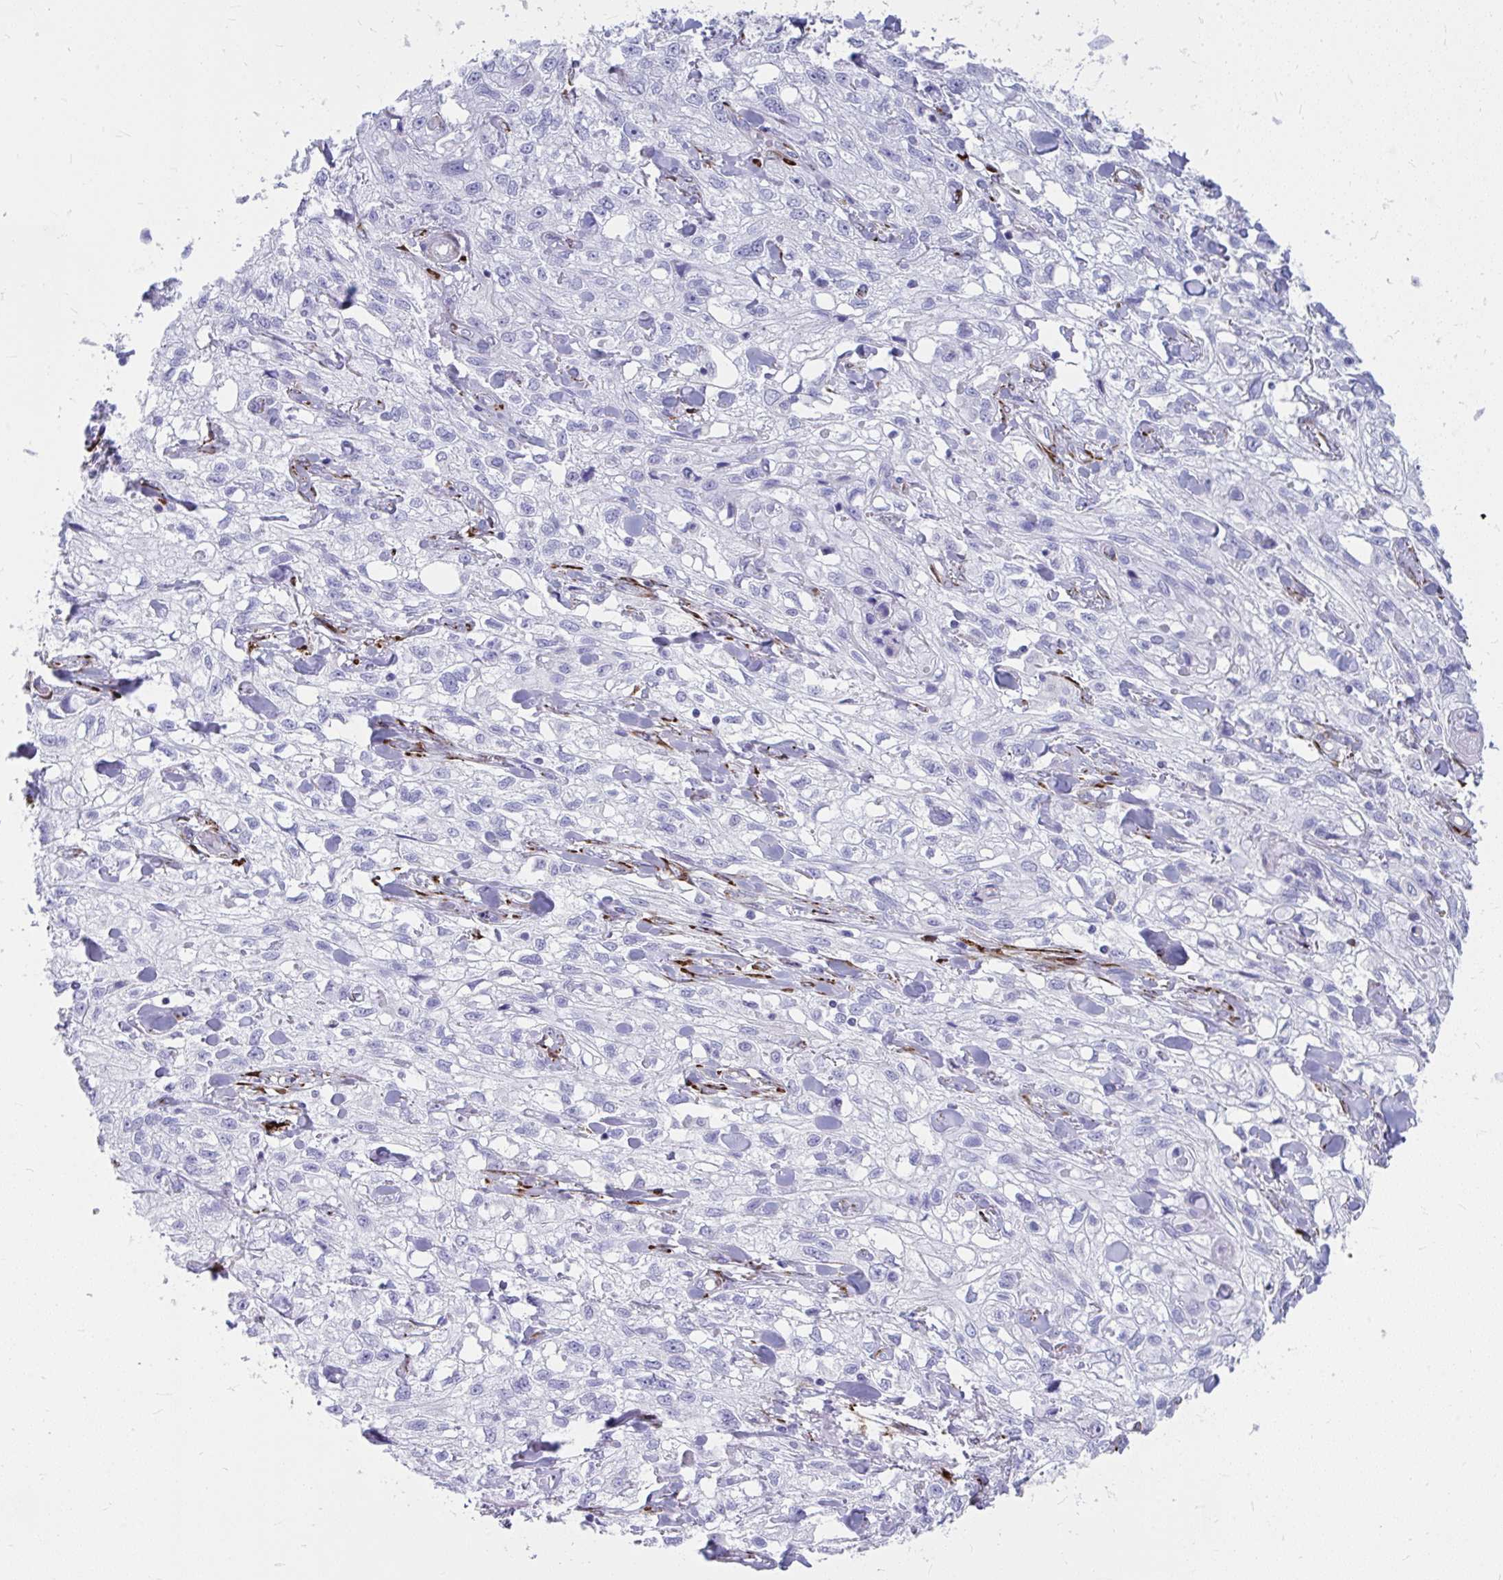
{"staining": {"intensity": "negative", "quantity": "none", "location": "none"}, "tissue": "skin cancer", "cell_type": "Tumor cells", "image_type": "cancer", "snomed": [{"axis": "morphology", "description": "Squamous cell carcinoma, NOS"}, {"axis": "topography", "description": "Skin"}, {"axis": "topography", "description": "Vulva"}], "caption": "A high-resolution image shows IHC staining of skin squamous cell carcinoma, which reveals no significant expression in tumor cells.", "gene": "GRXCR2", "patient": {"sex": "female", "age": 86}}